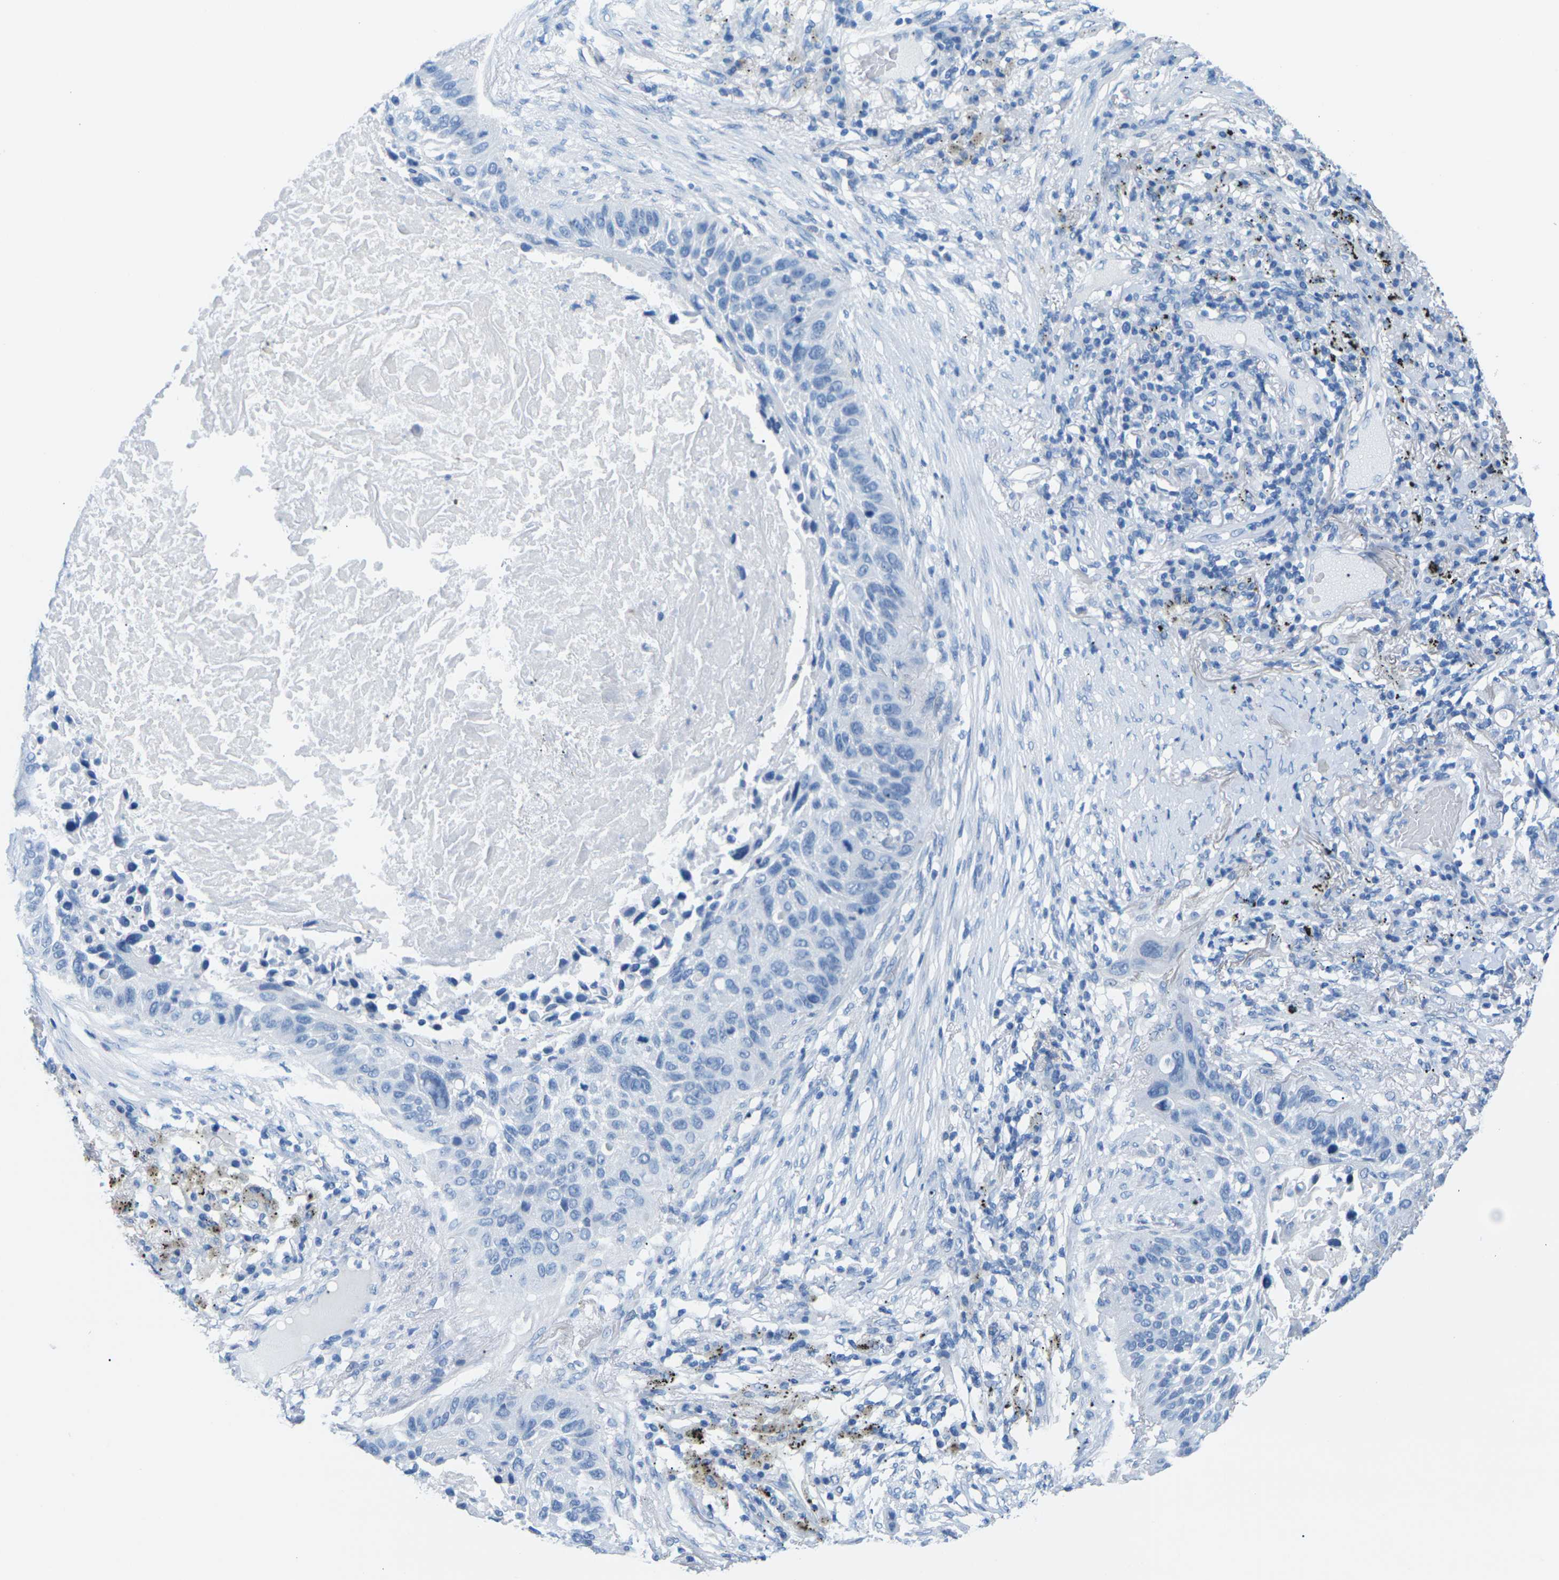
{"staining": {"intensity": "negative", "quantity": "none", "location": "none"}, "tissue": "lung cancer", "cell_type": "Tumor cells", "image_type": "cancer", "snomed": [{"axis": "morphology", "description": "Squamous cell carcinoma, NOS"}, {"axis": "topography", "description": "Lung"}], "caption": "Immunohistochemistry photomicrograph of neoplastic tissue: lung squamous cell carcinoma stained with DAB (3,3'-diaminobenzidine) shows no significant protein positivity in tumor cells.", "gene": "SLC12A1", "patient": {"sex": "male", "age": 57}}